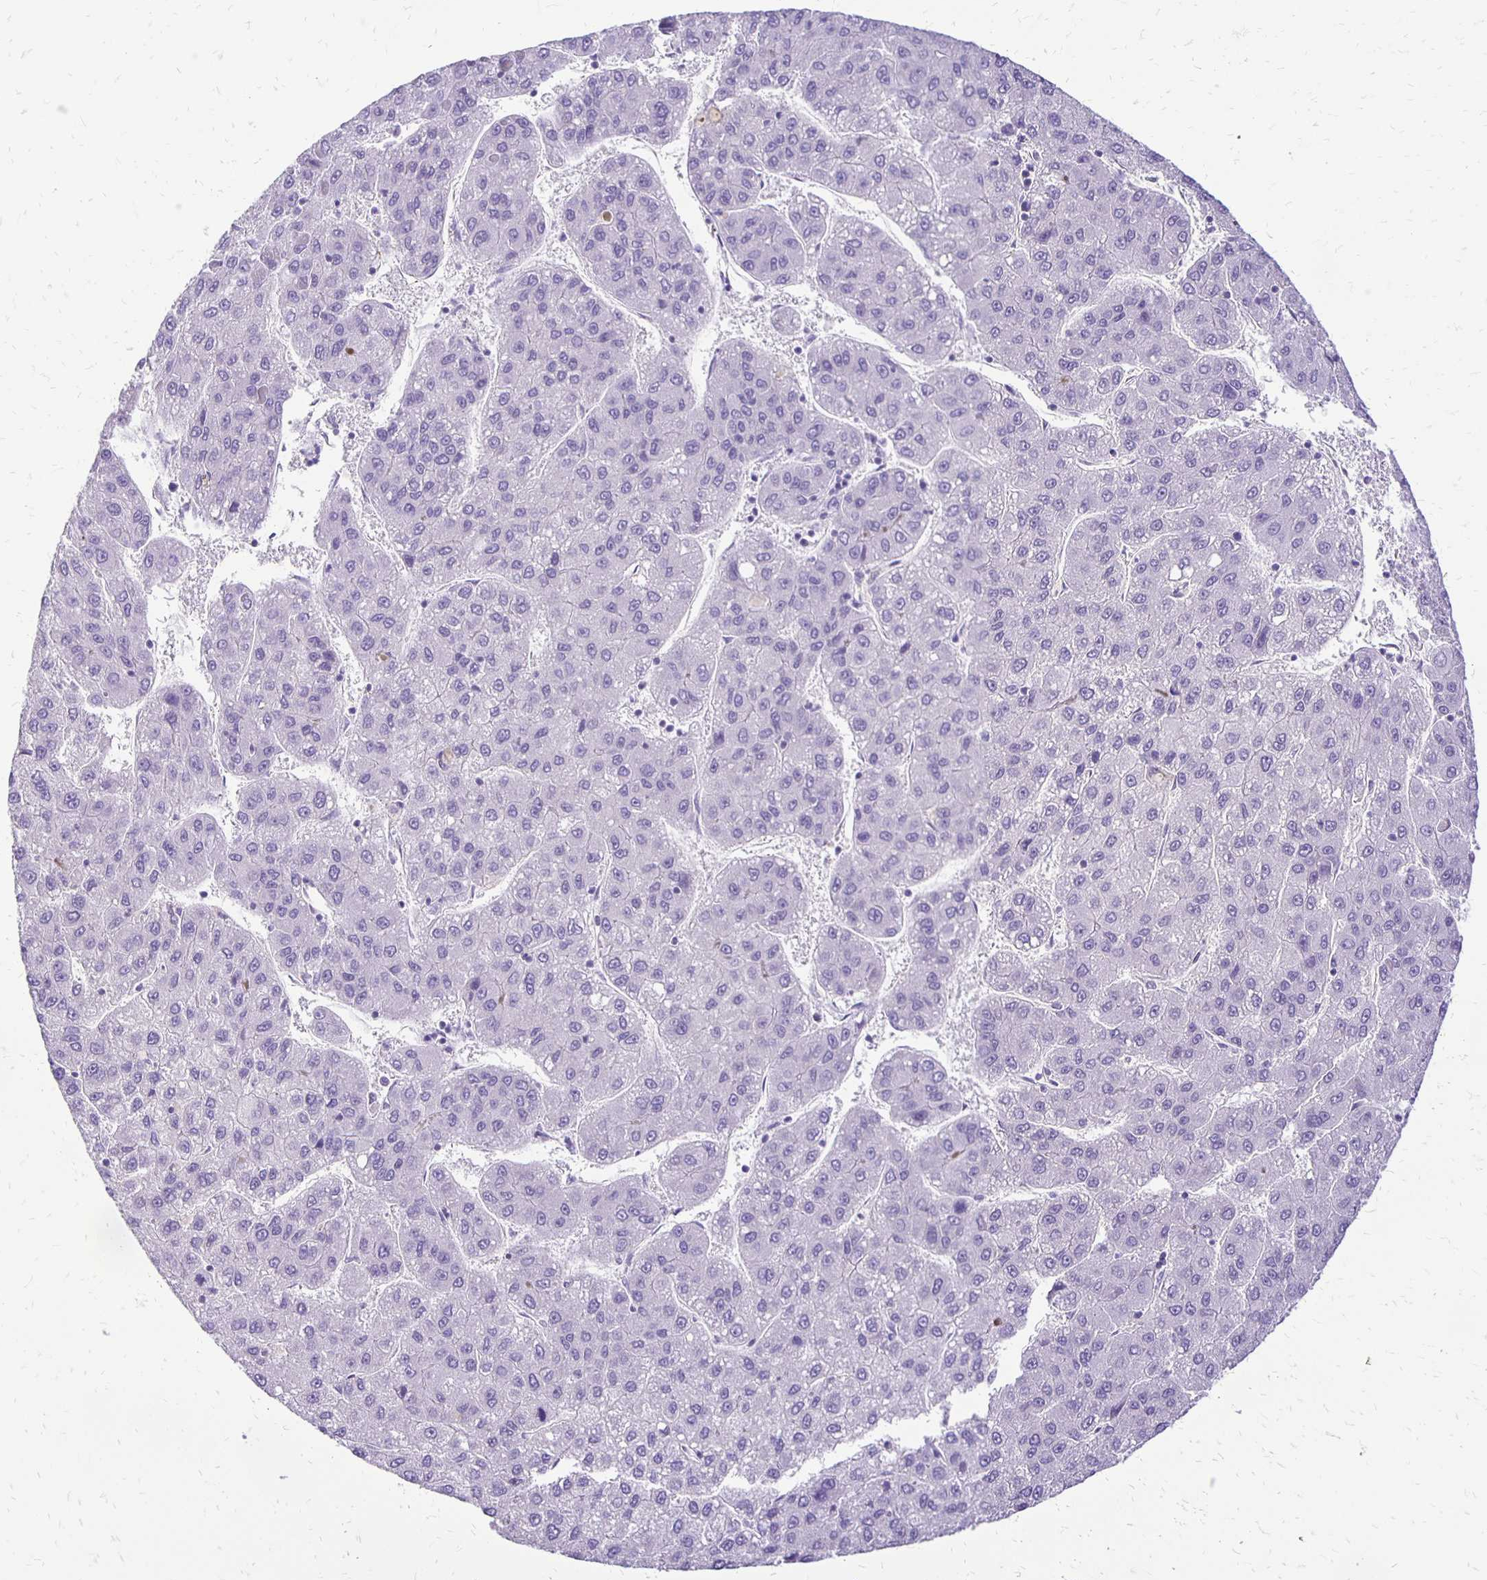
{"staining": {"intensity": "negative", "quantity": "none", "location": "none"}, "tissue": "liver cancer", "cell_type": "Tumor cells", "image_type": "cancer", "snomed": [{"axis": "morphology", "description": "Carcinoma, Hepatocellular, NOS"}, {"axis": "topography", "description": "Liver"}], "caption": "A high-resolution micrograph shows immunohistochemistry (IHC) staining of liver cancer, which shows no significant staining in tumor cells.", "gene": "ANKRD45", "patient": {"sex": "female", "age": 82}}